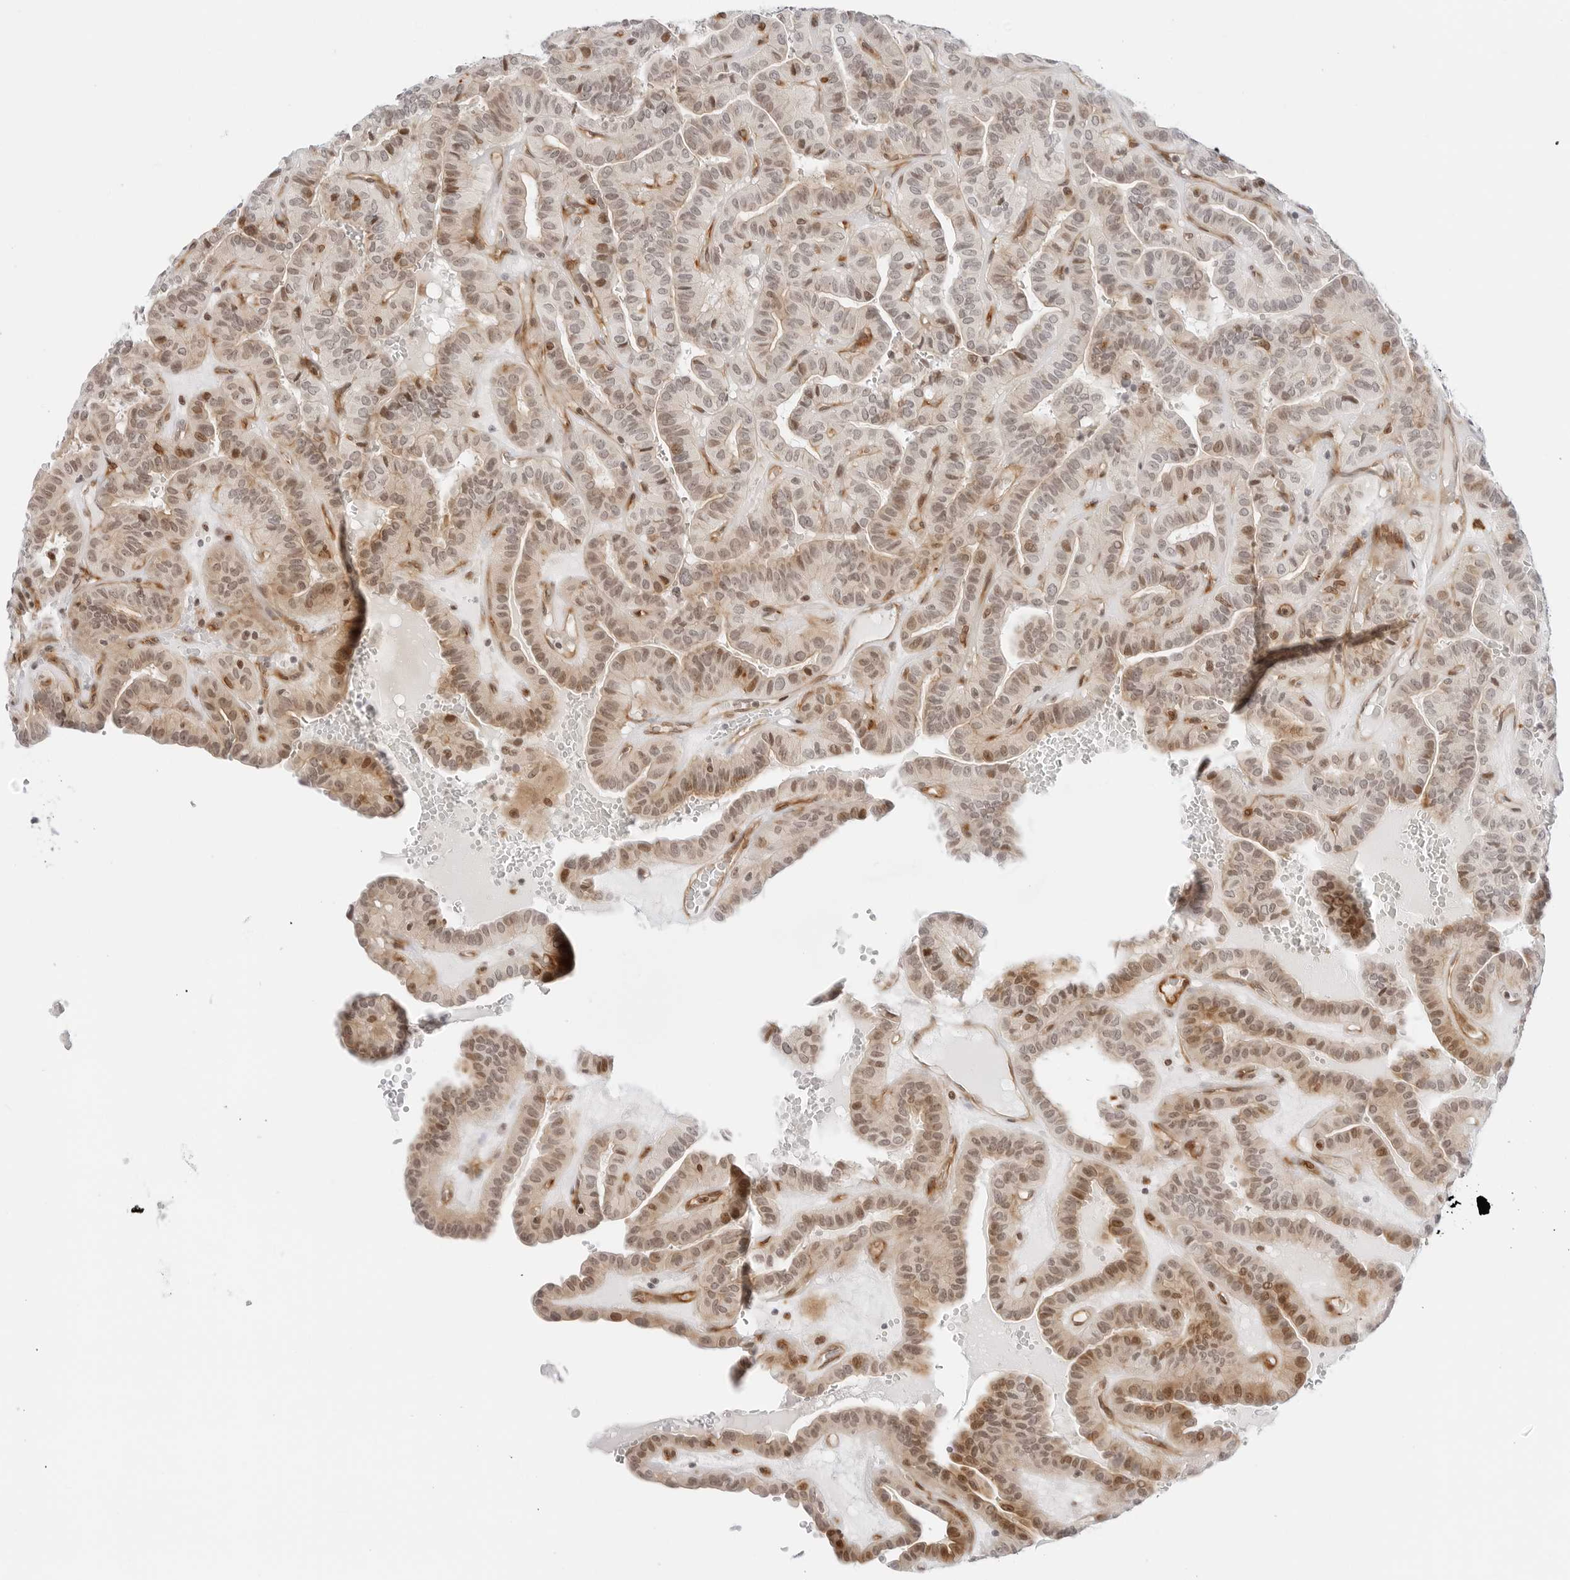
{"staining": {"intensity": "moderate", "quantity": ">75%", "location": "nuclear"}, "tissue": "thyroid cancer", "cell_type": "Tumor cells", "image_type": "cancer", "snomed": [{"axis": "morphology", "description": "Papillary adenocarcinoma, NOS"}, {"axis": "topography", "description": "Thyroid gland"}], "caption": "Immunohistochemical staining of thyroid papillary adenocarcinoma shows moderate nuclear protein positivity in approximately >75% of tumor cells.", "gene": "ZNF613", "patient": {"sex": "male", "age": 77}}